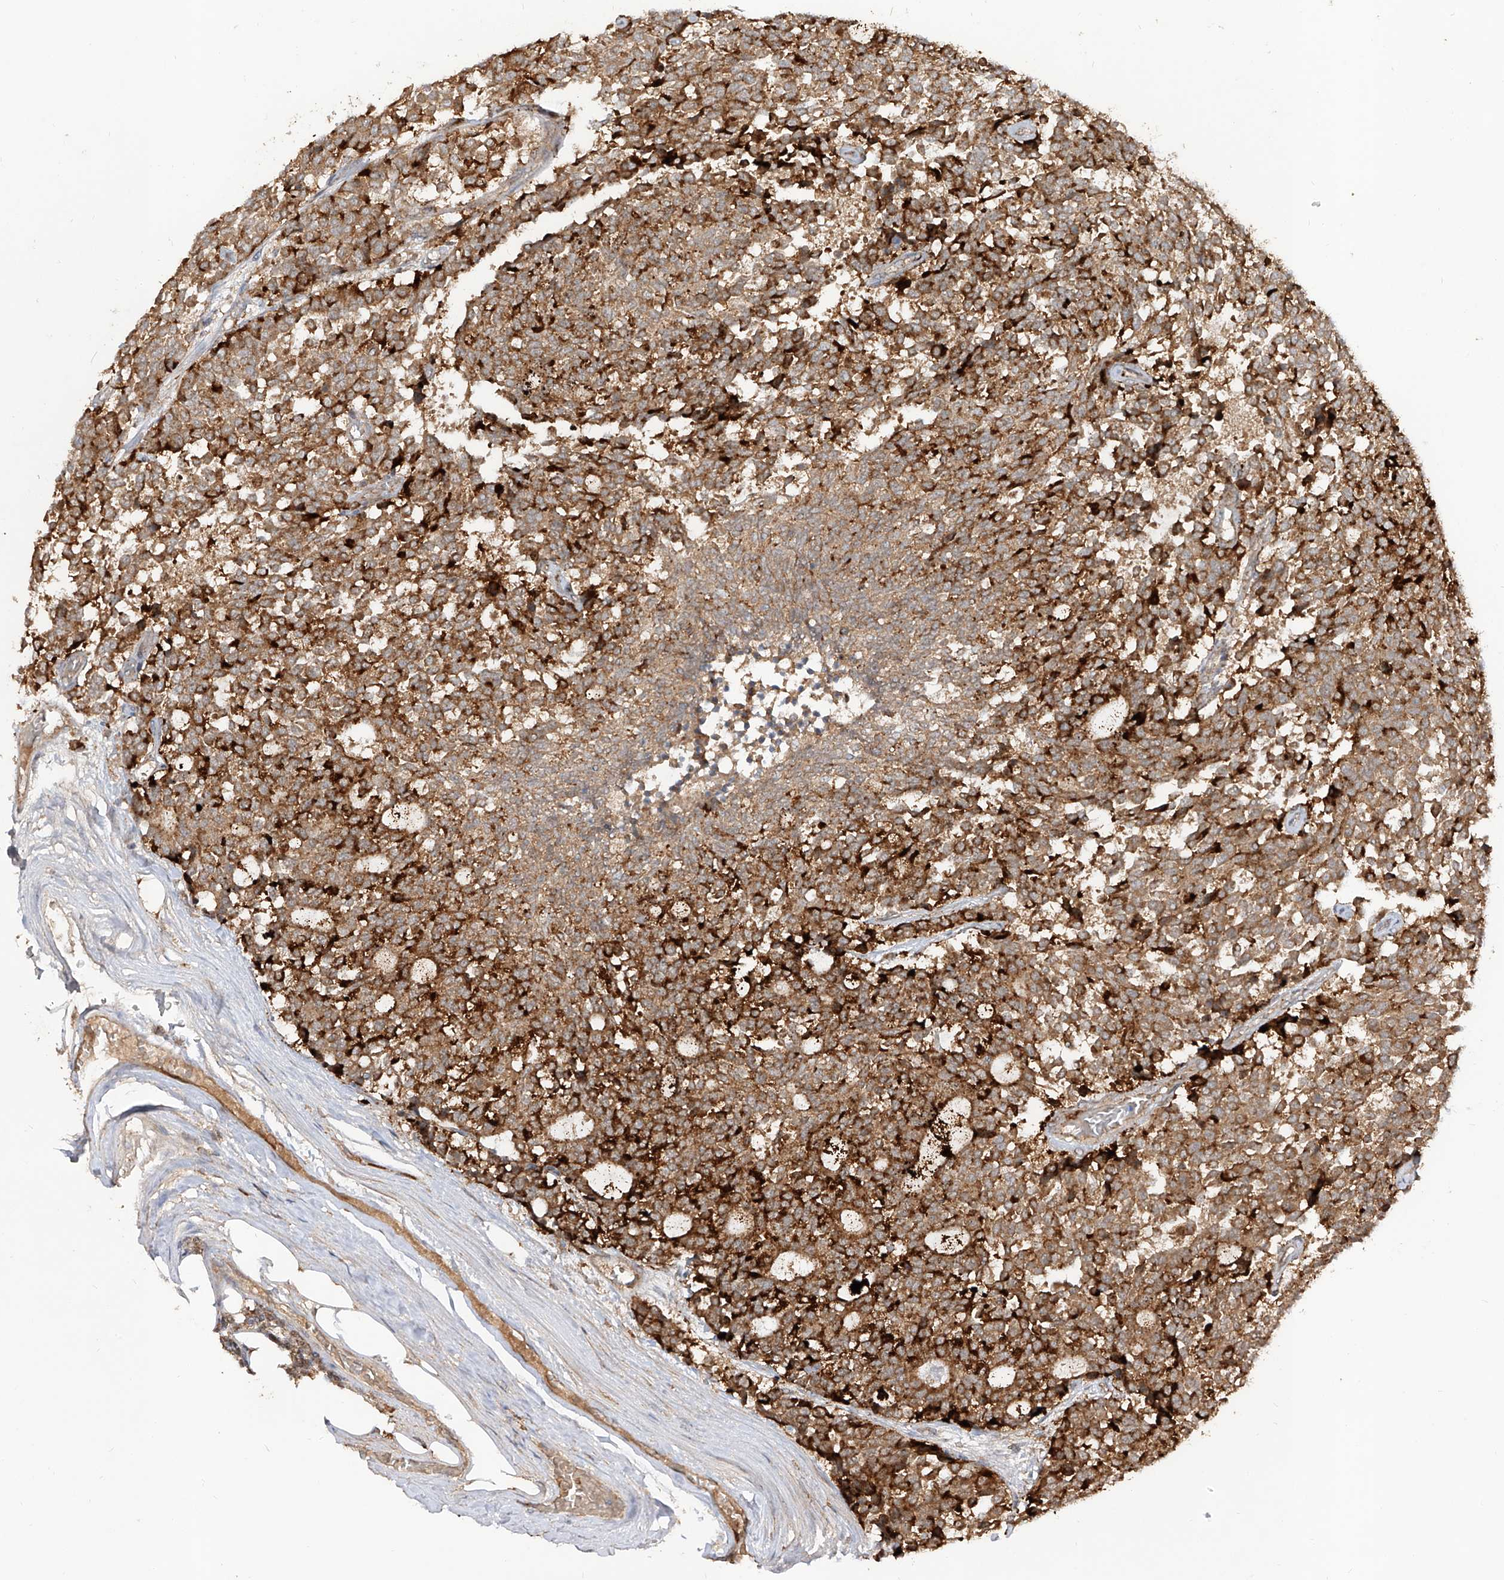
{"staining": {"intensity": "strong", "quantity": ">75%", "location": "cytoplasmic/membranous"}, "tissue": "carcinoid", "cell_type": "Tumor cells", "image_type": "cancer", "snomed": [{"axis": "morphology", "description": "Carcinoid, malignant, NOS"}, {"axis": "topography", "description": "Pancreas"}], "caption": "Immunohistochemical staining of human carcinoid demonstrates strong cytoplasmic/membranous protein positivity in about >75% of tumor cells.", "gene": "AIM2", "patient": {"sex": "female", "age": 54}}